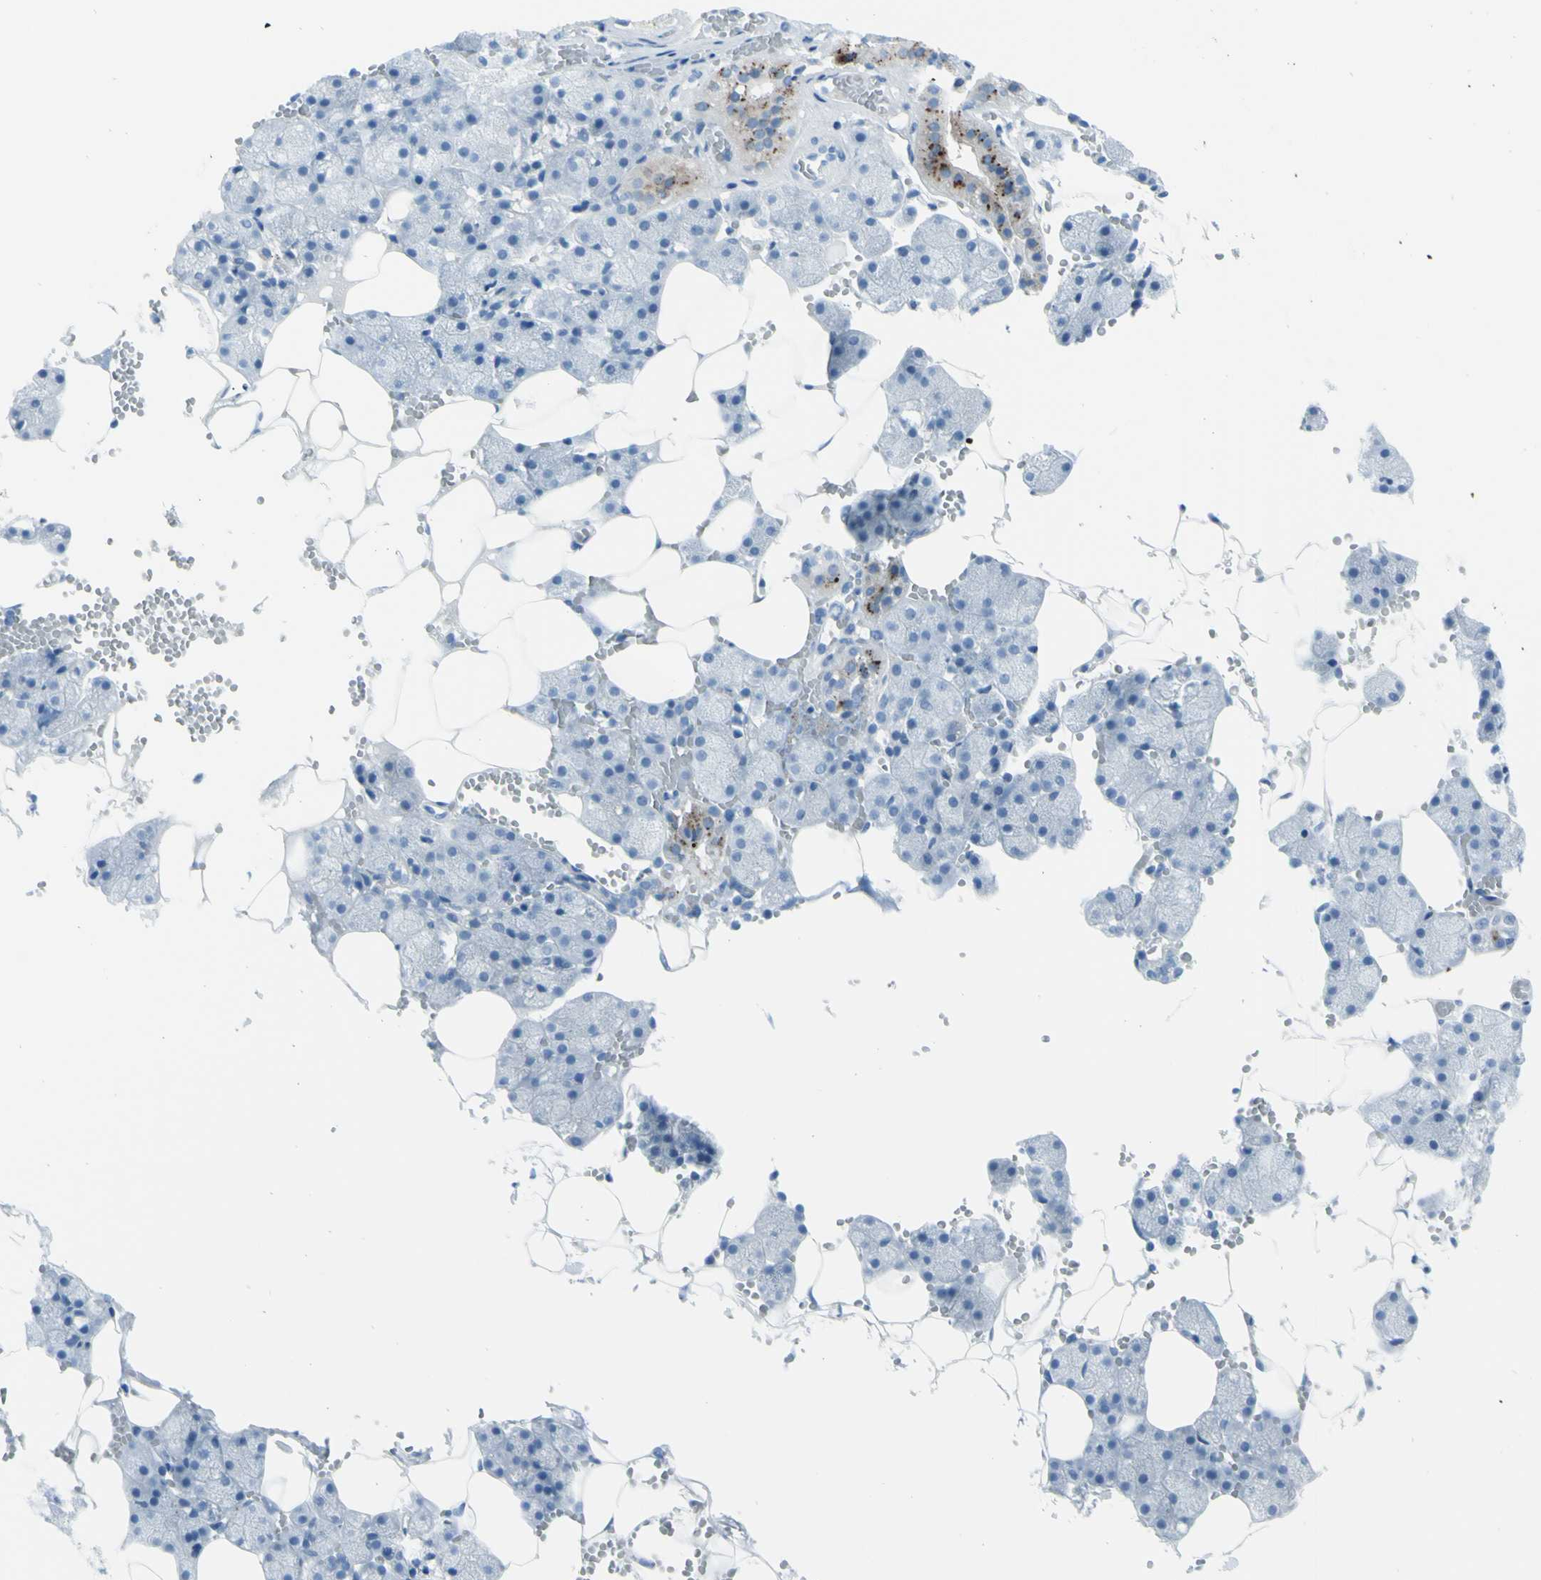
{"staining": {"intensity": "moderate", "quantity": "<25%", "location": "cytoplasmic/membranous"}, "tissue": "salivary gland", "cell_type": "Glandular cells", "image_type": "normal", "snomed": [{"axis": "morphology", "description": "Normal tissue, NOS"}, {"axis": "topography", "description": "Salivary gland"}], "caption": "Immunohistochemical staining of normal human salivary gland displays low levels of moderate cytoplasmic/membranous staining in about <25% of glandular cells. (IHC, brightfield microscopy, high magnification).", "gene": "AFP", "patient": {"sex": "male", "age": 62}}